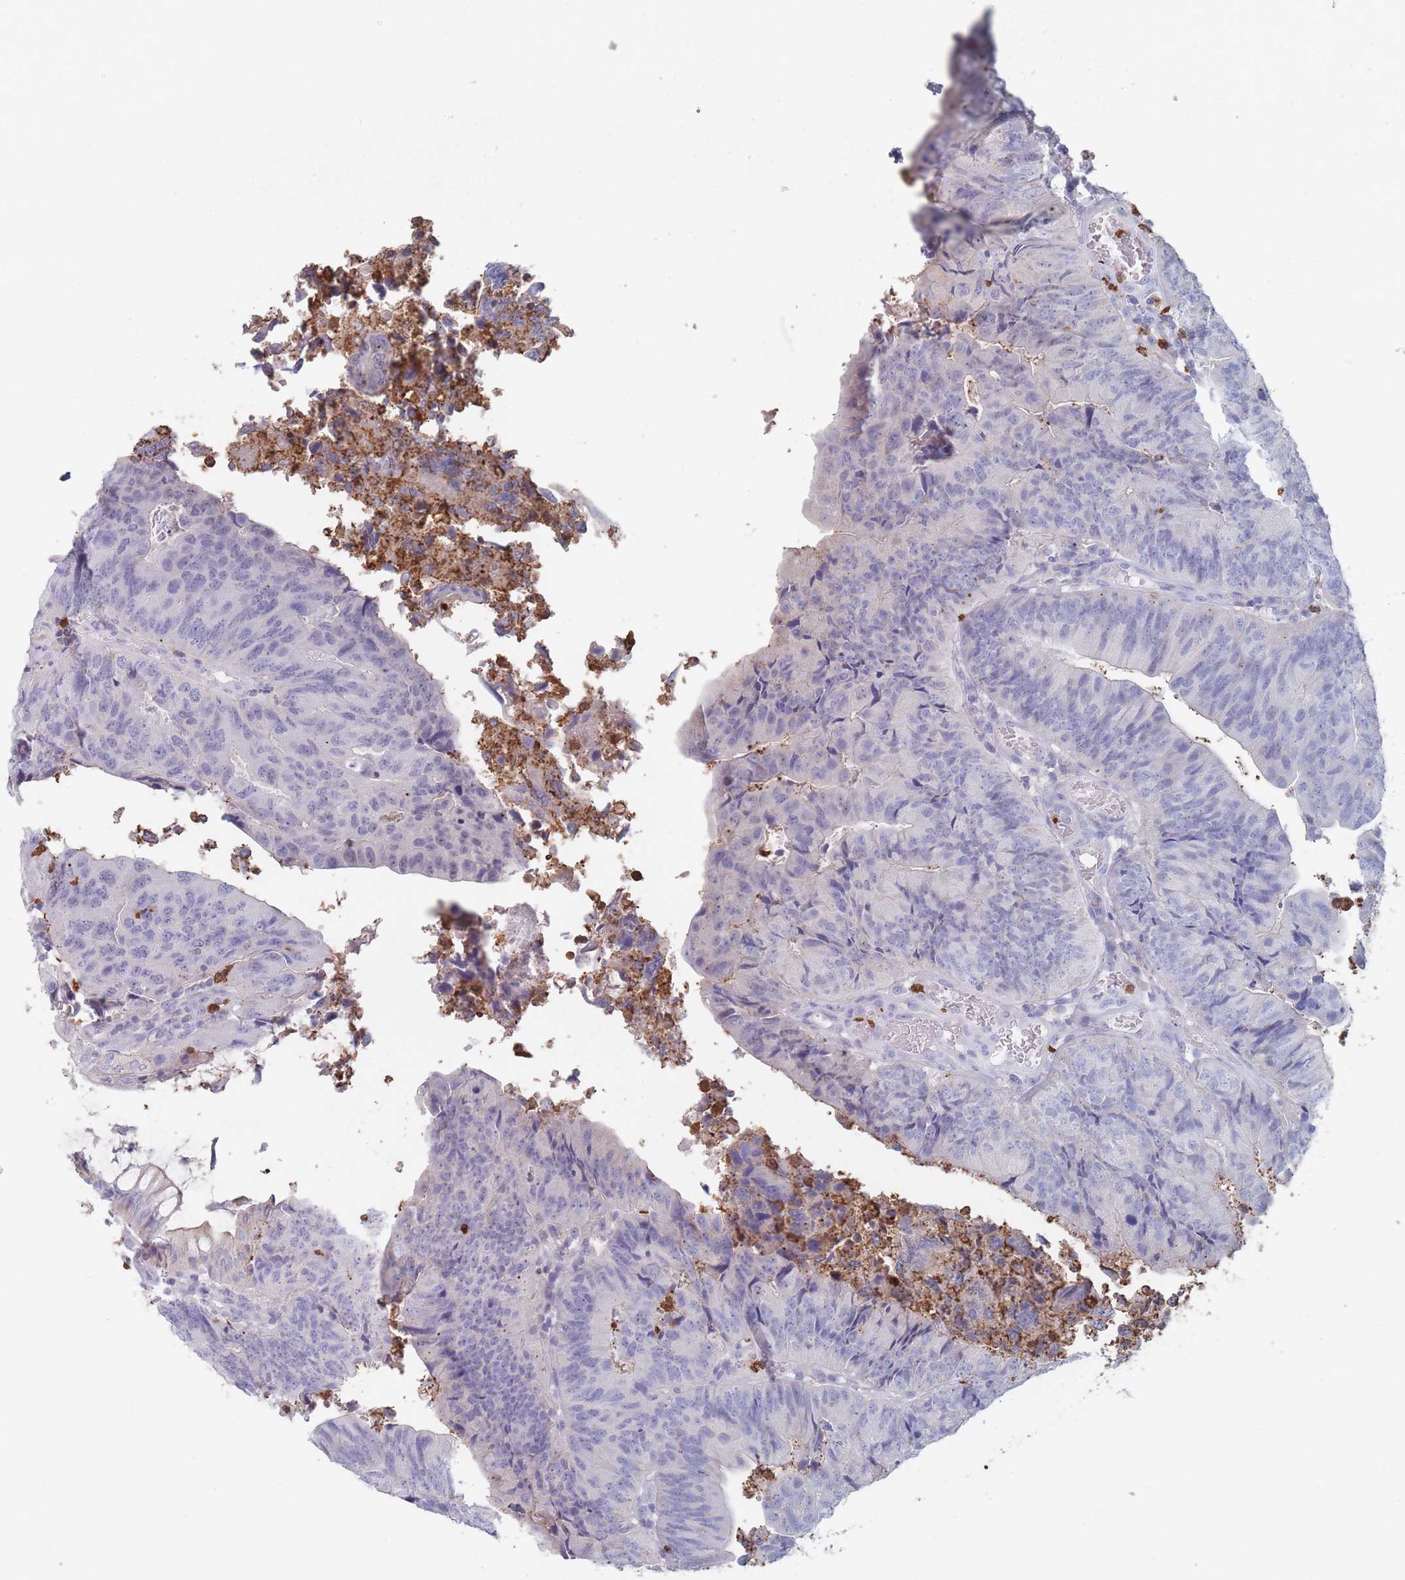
{"staining": {"intensity": "negative", "quantity": "none", "location": "none"}, "tissue": "colorectal cancer", "cell_type": "Tumor cells", "image_type": "cancer", "snomed": [{"axis": "morphology", "description": "Adenocarcinoma, NOS"}, {"axis": "topography", "description": "Colon"}], "caption": "Immunohistochemistry (IHC) histopathology image of adenocarcinoma (colorectal) stained for a protein (brown), which exhibits no expression in tumor cells.", "gene": "ATP1A3", "patient": {"sex": "female", "age": 67}}